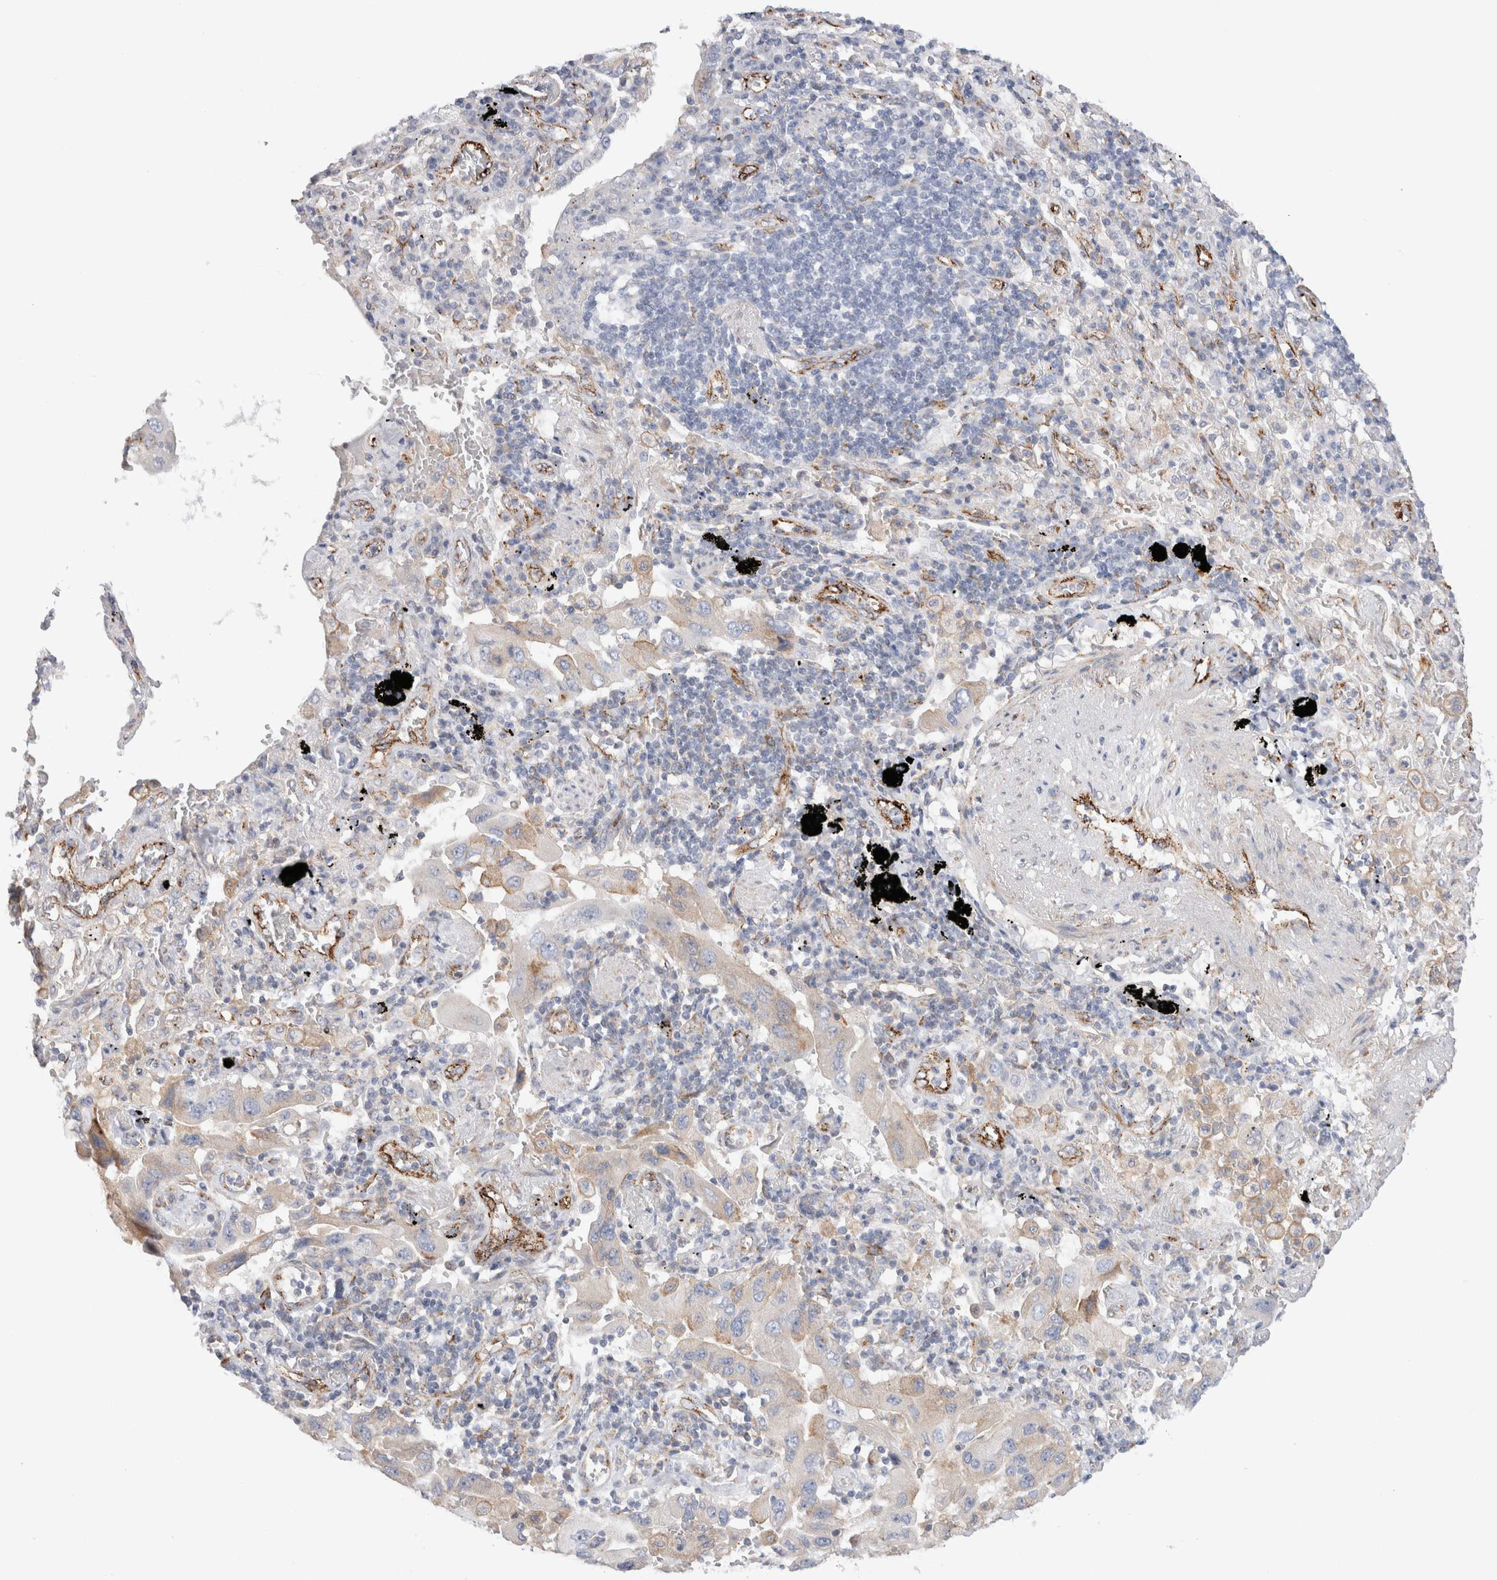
{"staining": {"intensity": "weak", "quantity": "<25%", "location": "cytoplasmic/membranous"}, "tissue": "lung cancer", "cell_type": "Tumor cells", "image_type": "cancer", "snomed": [{"axis": "morphology", "description": "Adenocarcinoma, NOS"}, {"axis": "topography", "description": "Lung"}], "caption": "High power microscopy photomicrograph of an immunohistochemistry micrograph of adenocarcinoma (lung), revealing no significant staining in tumor cells.", "gene": "CNPY4", "patient": {"sex": "female", "age": 65}}